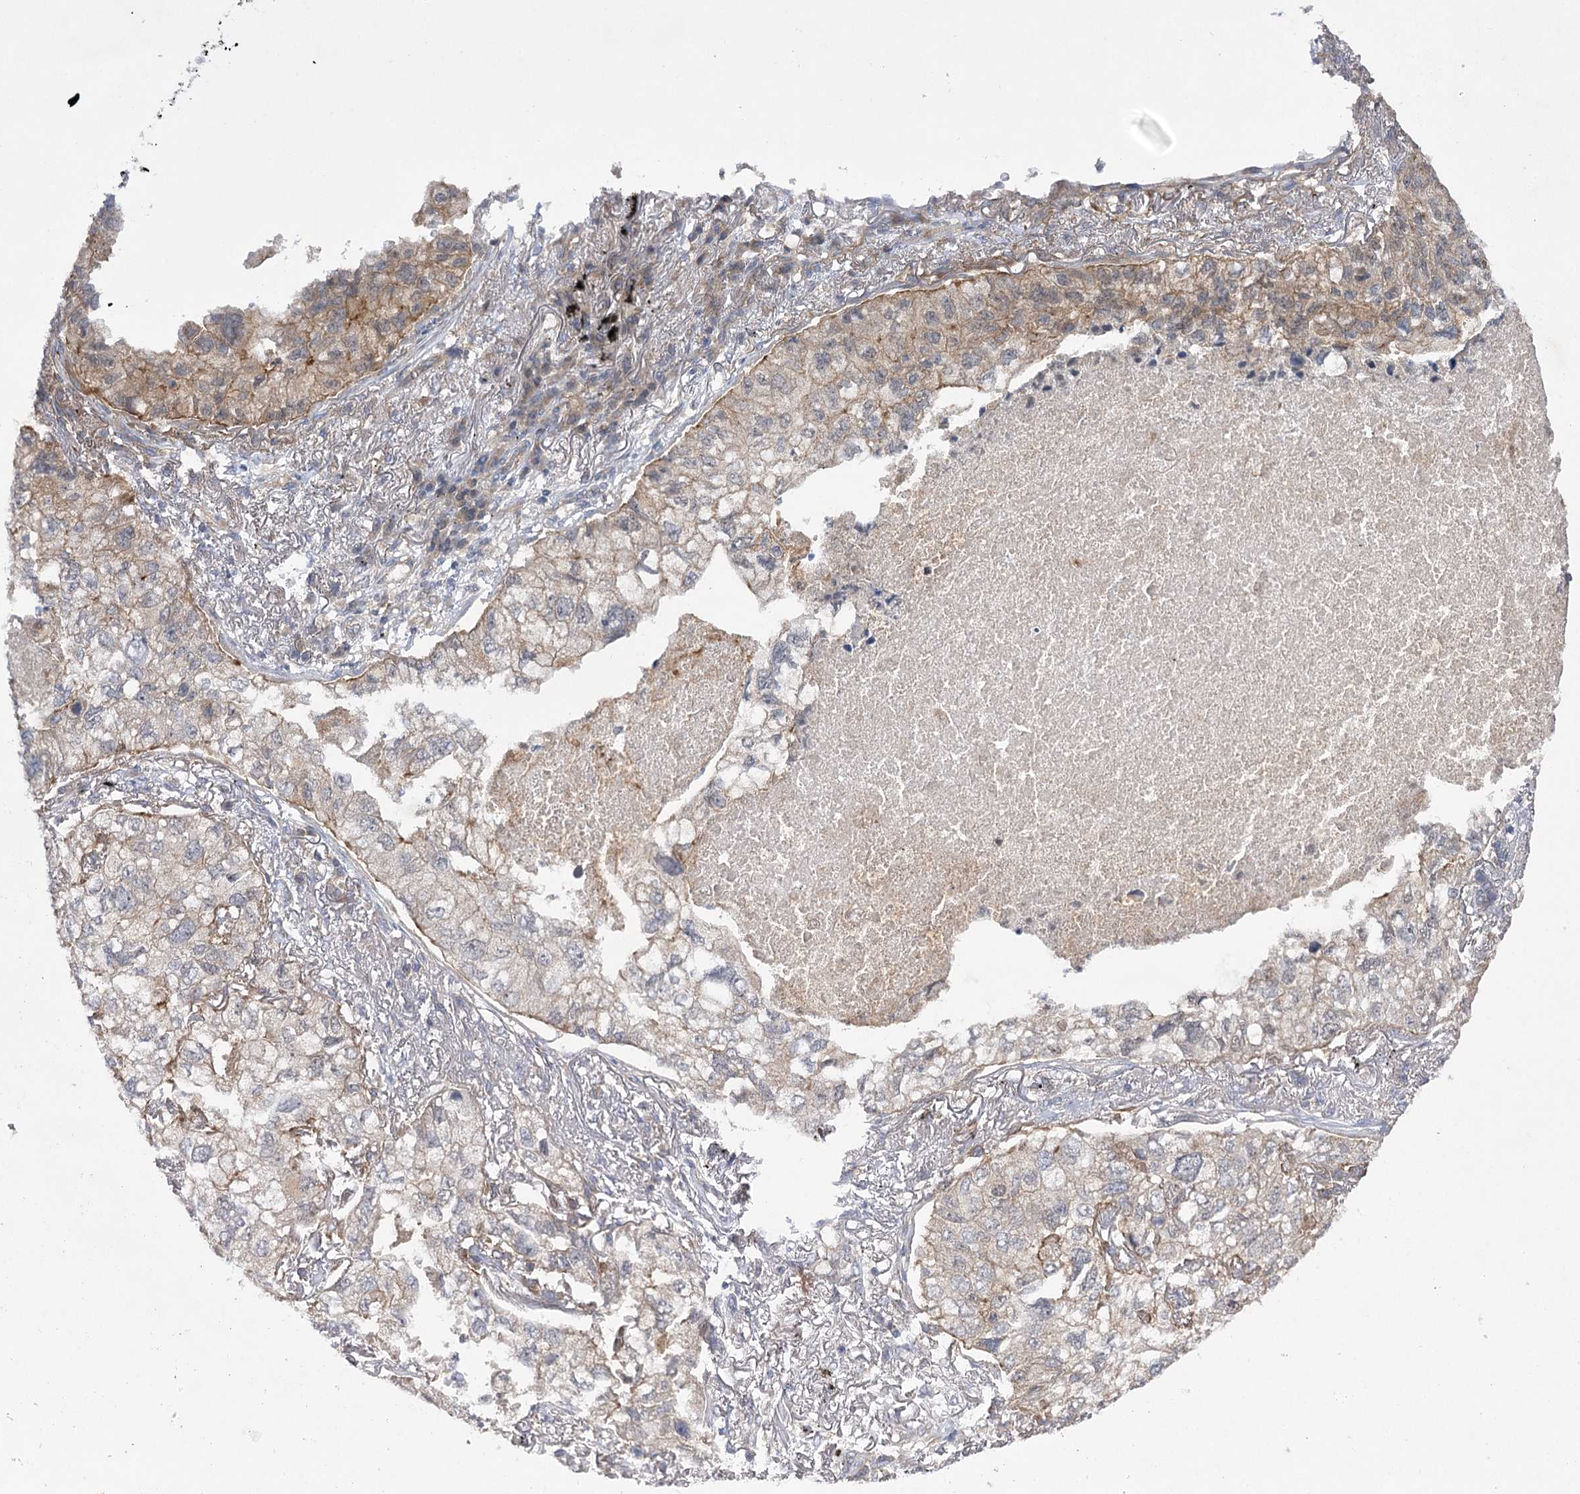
{"staining": {"intensity": "weak", "quantity": "<25%", "location": "cytoplasmic/membranous"}, "tissue": "lung cancer", "cell_type": "Tumor cells", "image_type": "cancer", "snomed": [{"axis": "morphology", "description": "Adenocarcinoma, NOS"}, {"axis": "topography", "description": "Lung"}], "caption": "Immunohistochemistry image of neoplastic tissue: human lung cancer (adenocarcinoma) stained with DAB (3,3'-diaminobenzidine) exhibits no significant protein positivity in tumor cells. (Brightfield microscopy of DAB (3,3'-diaminobenzidine) IHC at high magnification).", "gene": "BCR", "patient": {"sex": "male", "age": 65}}